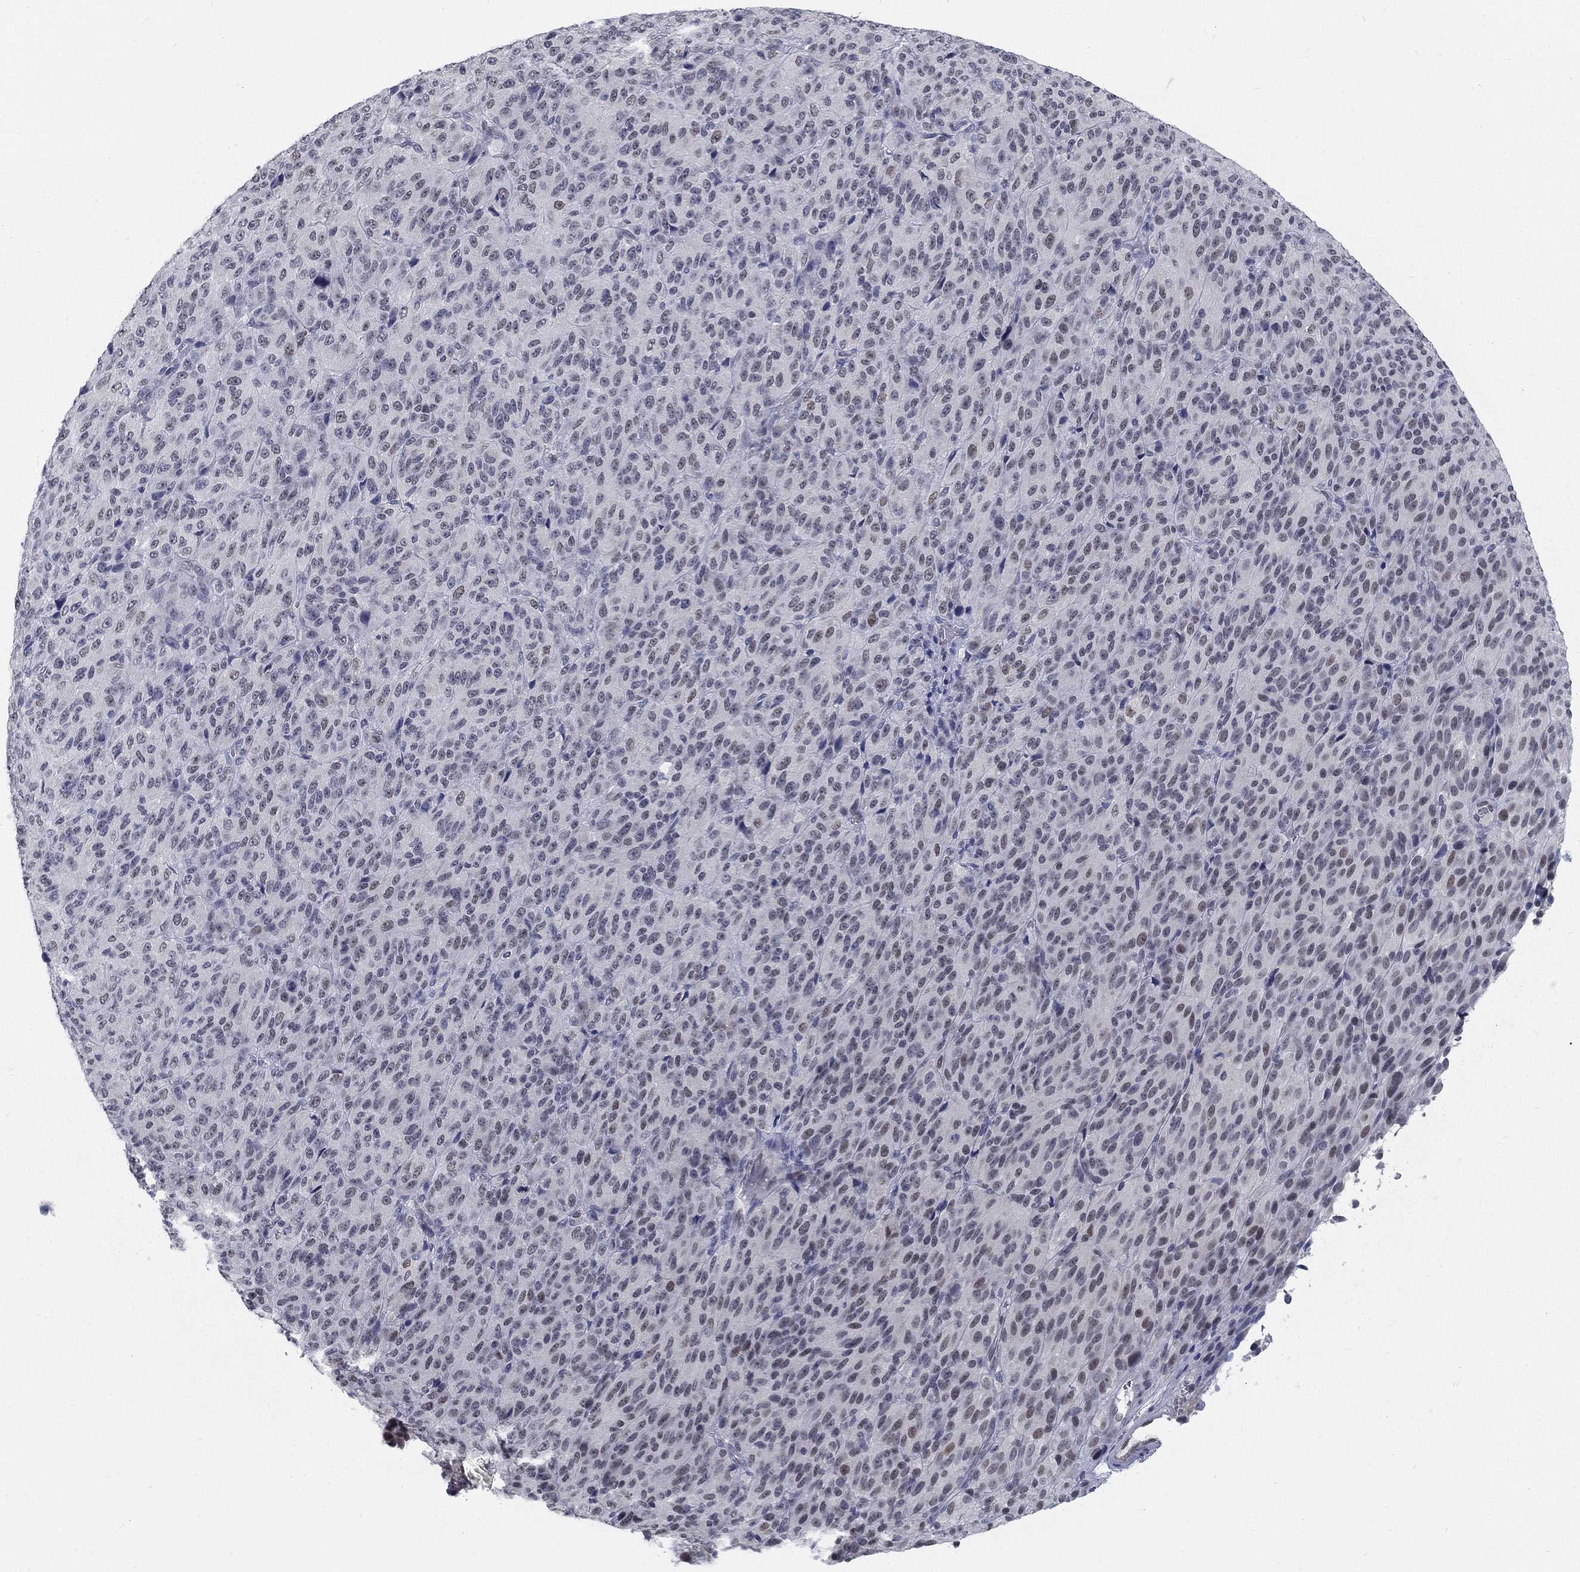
{"staining": {"intensity": "negative", "quantity": "none", "location": "none"}, "tissue": "melanoma", "cell_type": "Tumor cells", "image_type": "cancer", "snomed": [{"axis": "morphology", "description": "Malignant melanoma, Metastatic site"}, {"axis": "topography", "description": "Brain"}], "caption": "A high-resolution photomicrograph shows immunohistochemistry (IHC) staining of malignant melanoma (metastatic site), which exhibits no significant expression in tumor cells. (Stains: DAB (3,3'-diaminobenzidine) immunohistochemistry (IHC) with hematoxylin counter stain, Microscopy: brightfield microscopy at high magnification).", "gene": "GCFC2", "patient": {"sex": "female", "age": 56}}